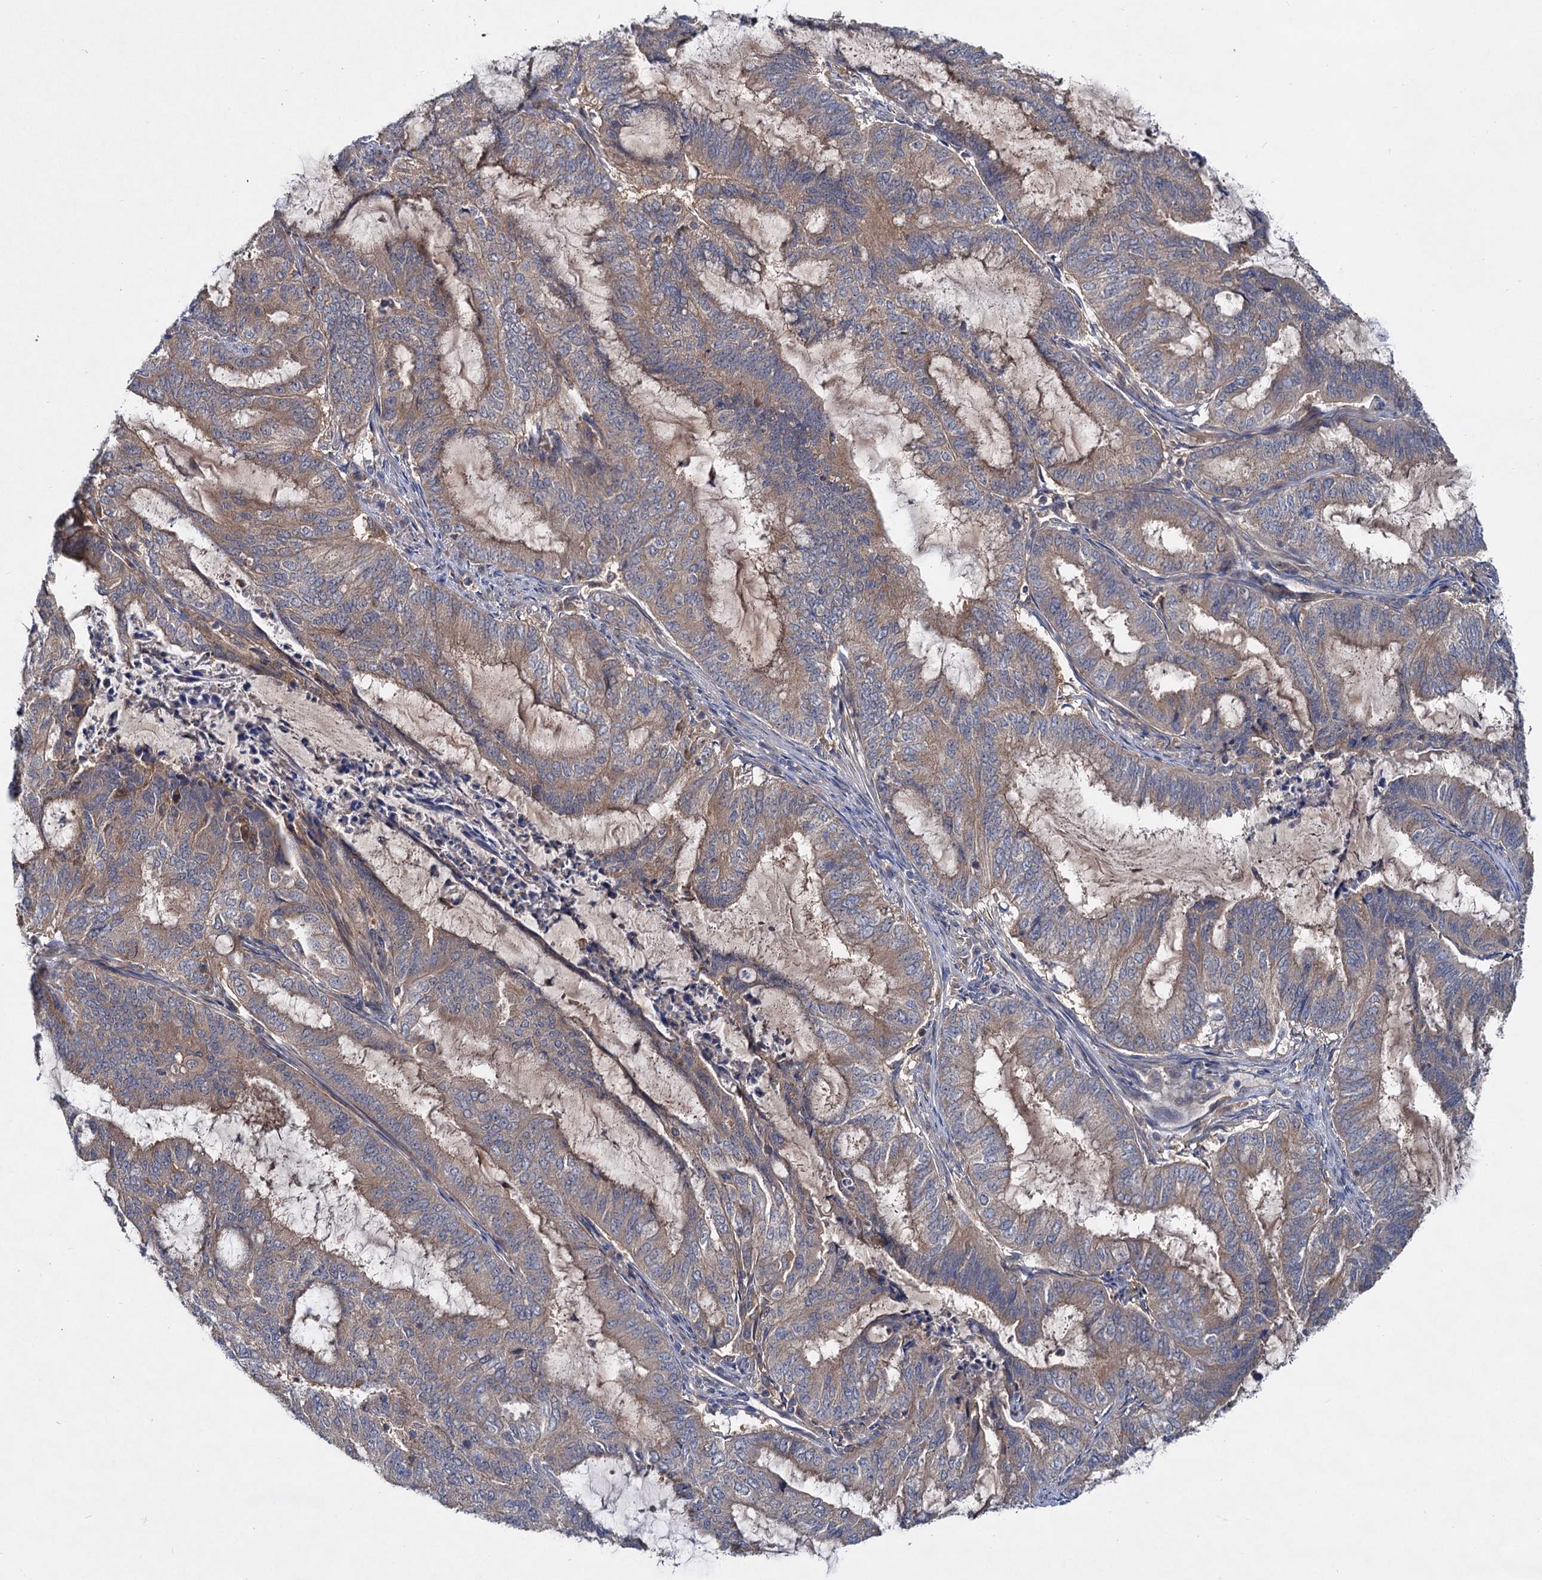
{"staining": {"intensity": "weak", "quantity": "25%-75%", "location": "cytoplasmic/membranous"}, "tissue": "endometrial cancer", "cell_type": "Tumor cells", "image_type": "cancer", "snomed": [{"axis": "morphology", "description": "Adenocarcinoma, NOS"}, {"axis": "topography", "description": "Endometrium"}], "caption": "Endometrial cancer stained for a protein shows weak cytoplasmic/membranous positivity in tumor cells.", "gene": "VPS29", "patient": {"sex": "female", "age": 51}}